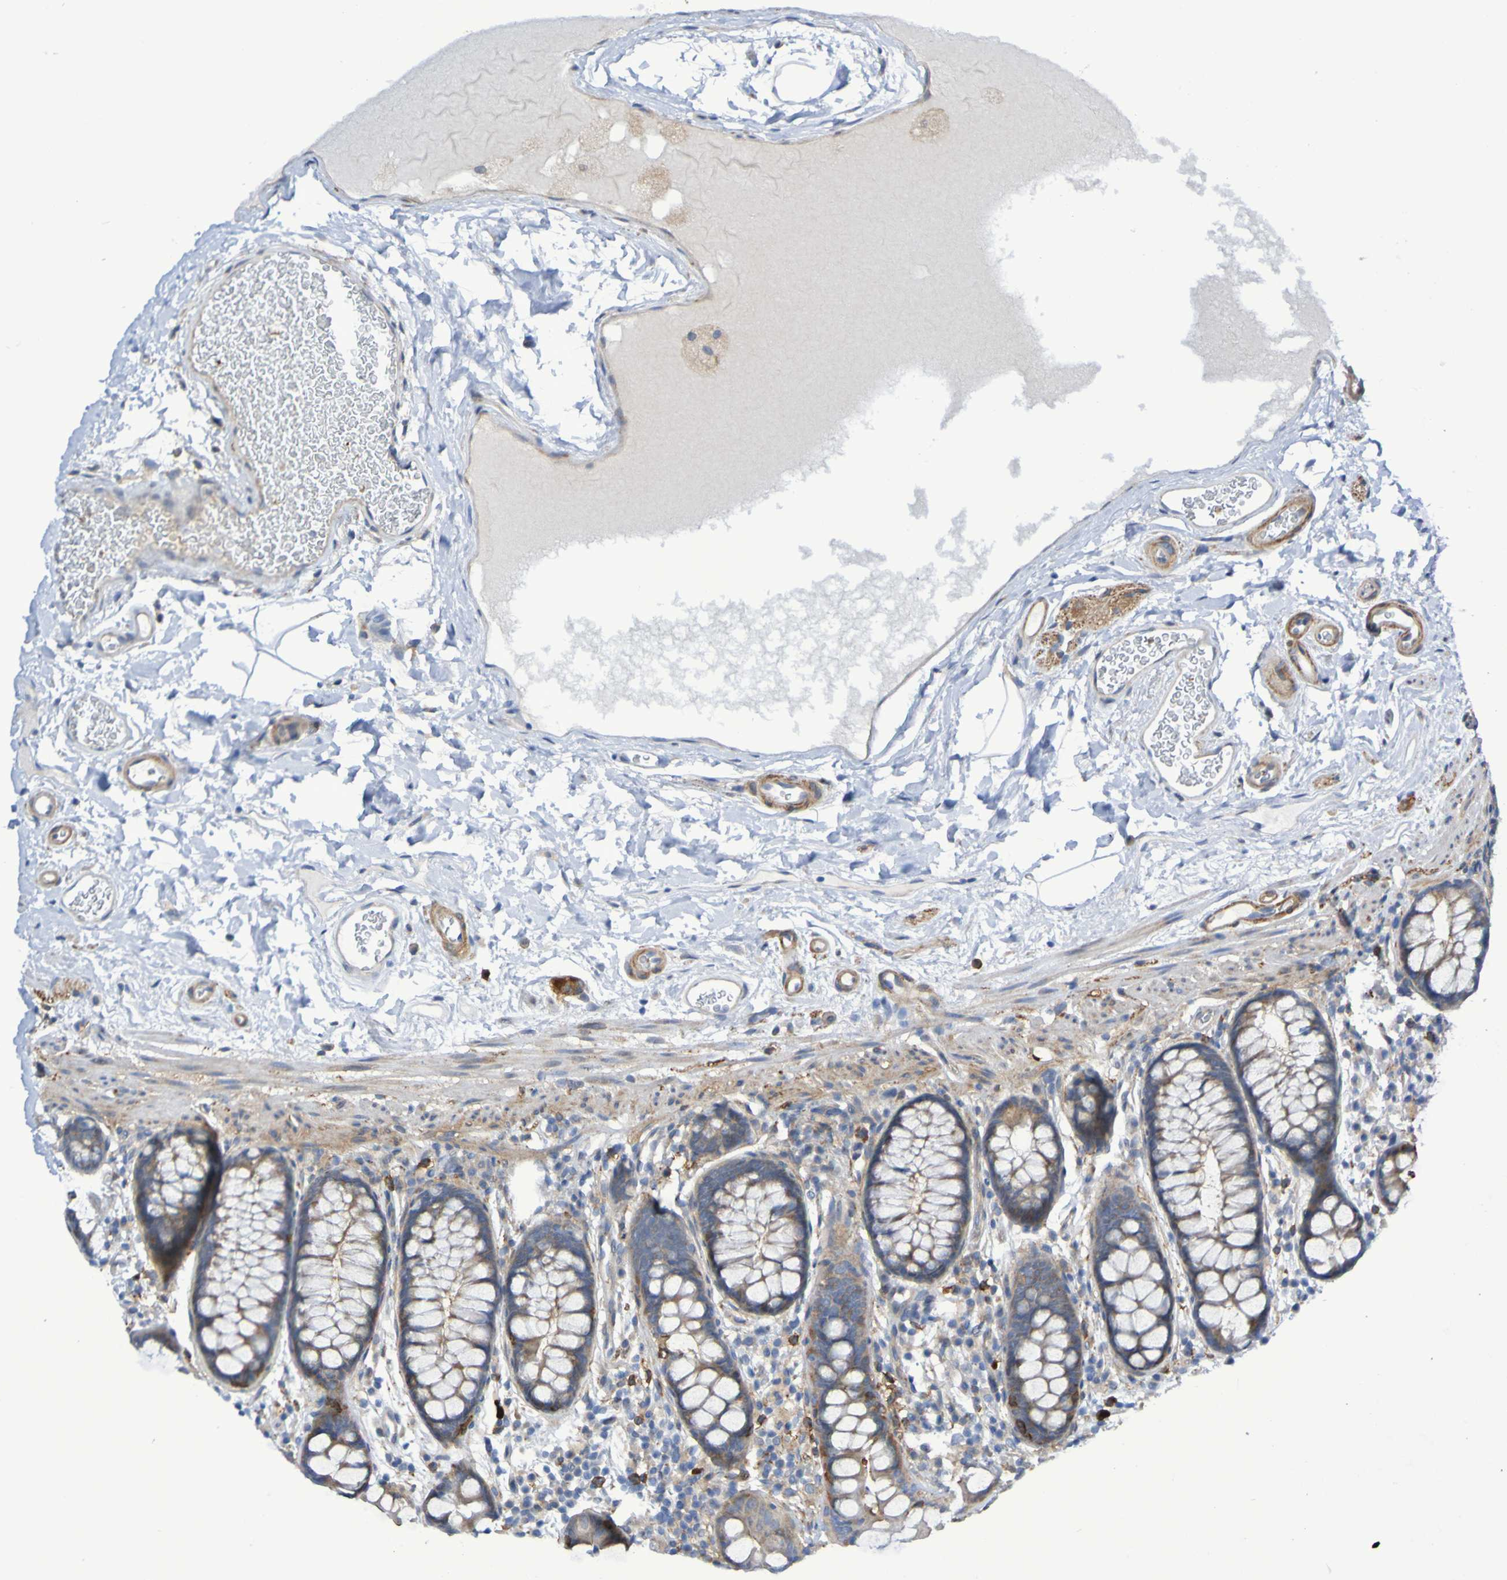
{"staining": {"intensity": "weak", "quantity": "25%-75%", "location": "cytoplasmic/membranous"}, "tissue": "colon", "cell_type": "Endothelial cells", "image_type": "normal", "snomed": [{"axis": "morphology", "description": "Normal tissue, NOS"}, {"axis": "topography", "description": "Colon"}], "caption": "Weak cytoplasmic/membranous protein staining is identified in about 25%-75% of endothelial cells in colon.", "gene": "SCRG1", "patient": {"sex": "female", "age": 80}}